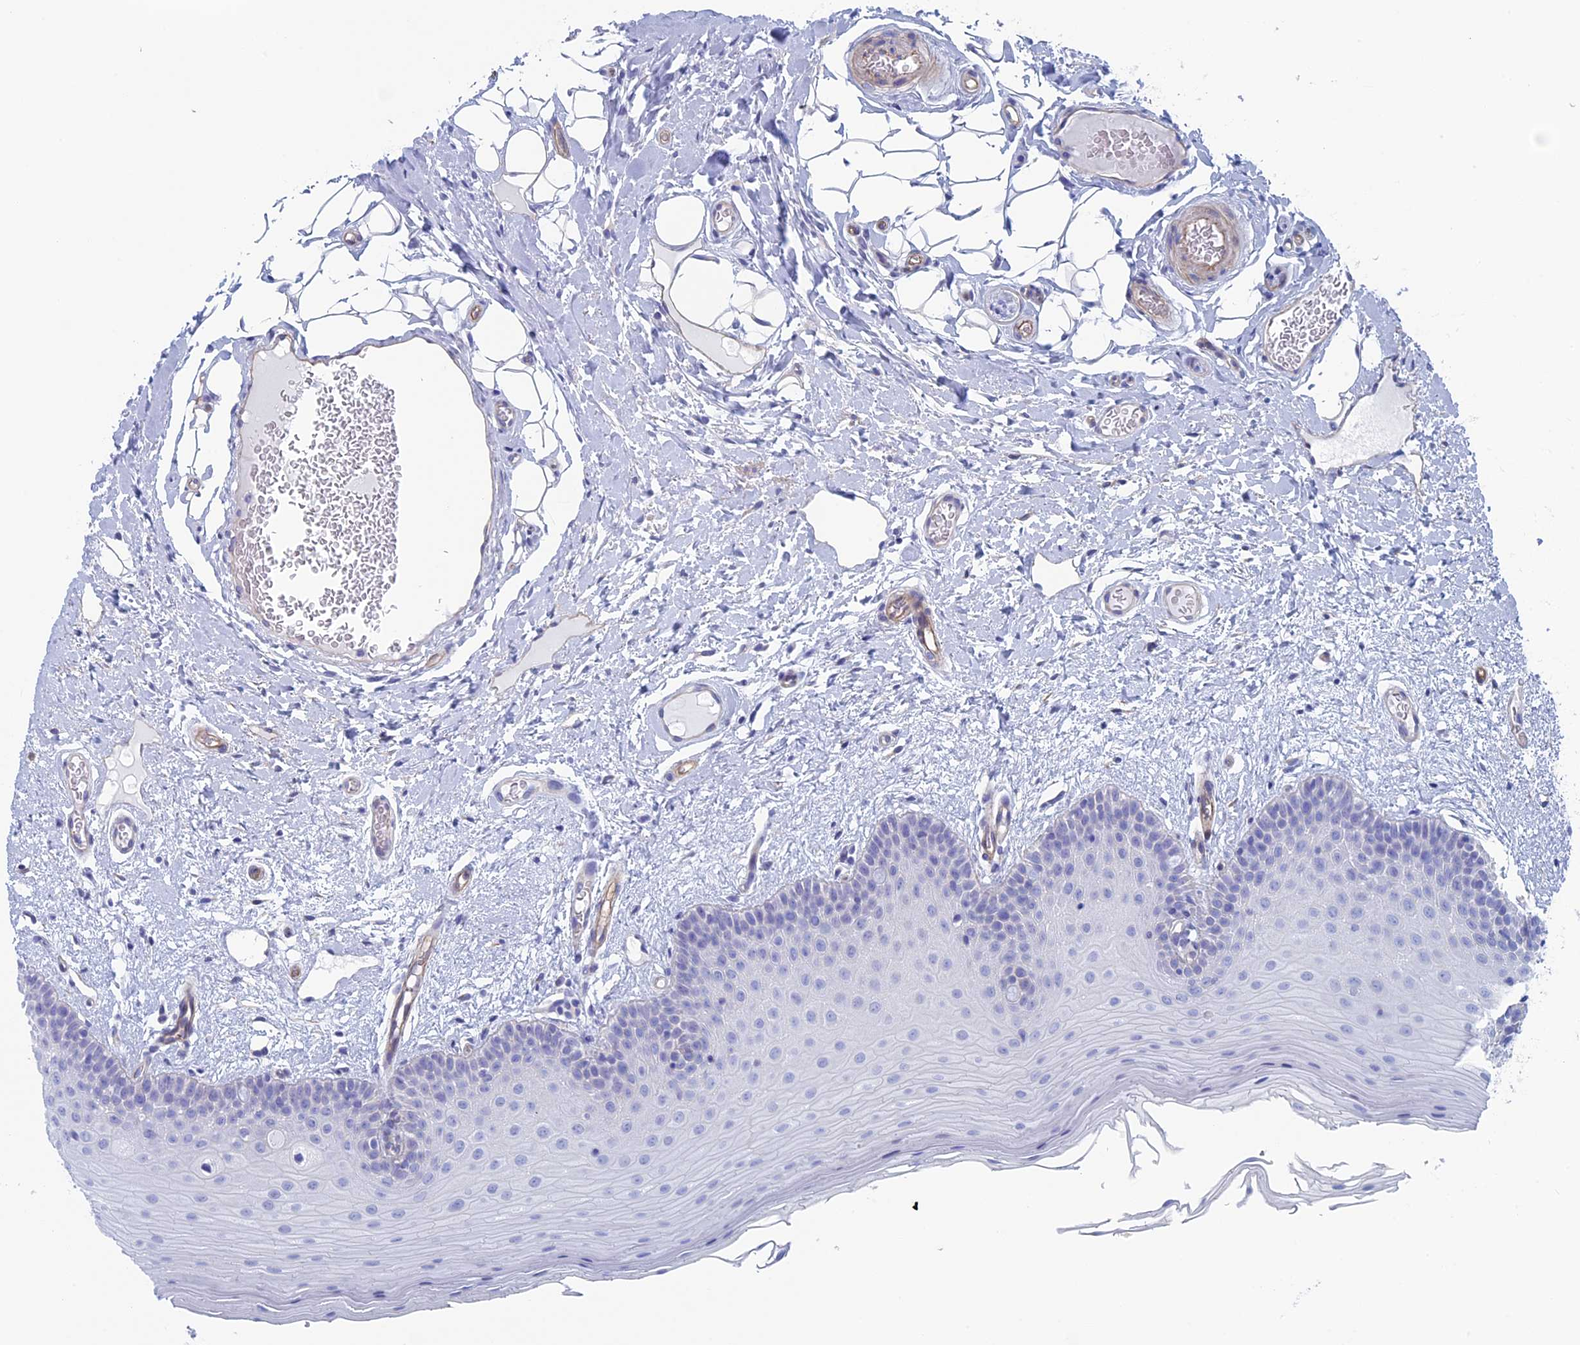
{"staining": {"intensity": "negative", "quantity": "none", "location": "none"}, "tissue": "oral mucosa", "cell_type": "Squamous epithelial cells", "image_type": "normal", "snomed": [{"axis": "morphology", "description": "Normal tissue, NOS"}, {"axis": "topography", "description": "Oral tissue"}, {"axis": "topography", "description": "Tounge, NOS"}], "caption": "The immunohistochemistry histopathology image has no significant positivity in squamous epithelial cells of oral mucosa. Brightfield microscopy of IHC stained with DAB (brown) and hematoxylin (blue), captured at high magnification.", "gene": "MAGEB6", "patient": {"sex": "male", "age": 47}}